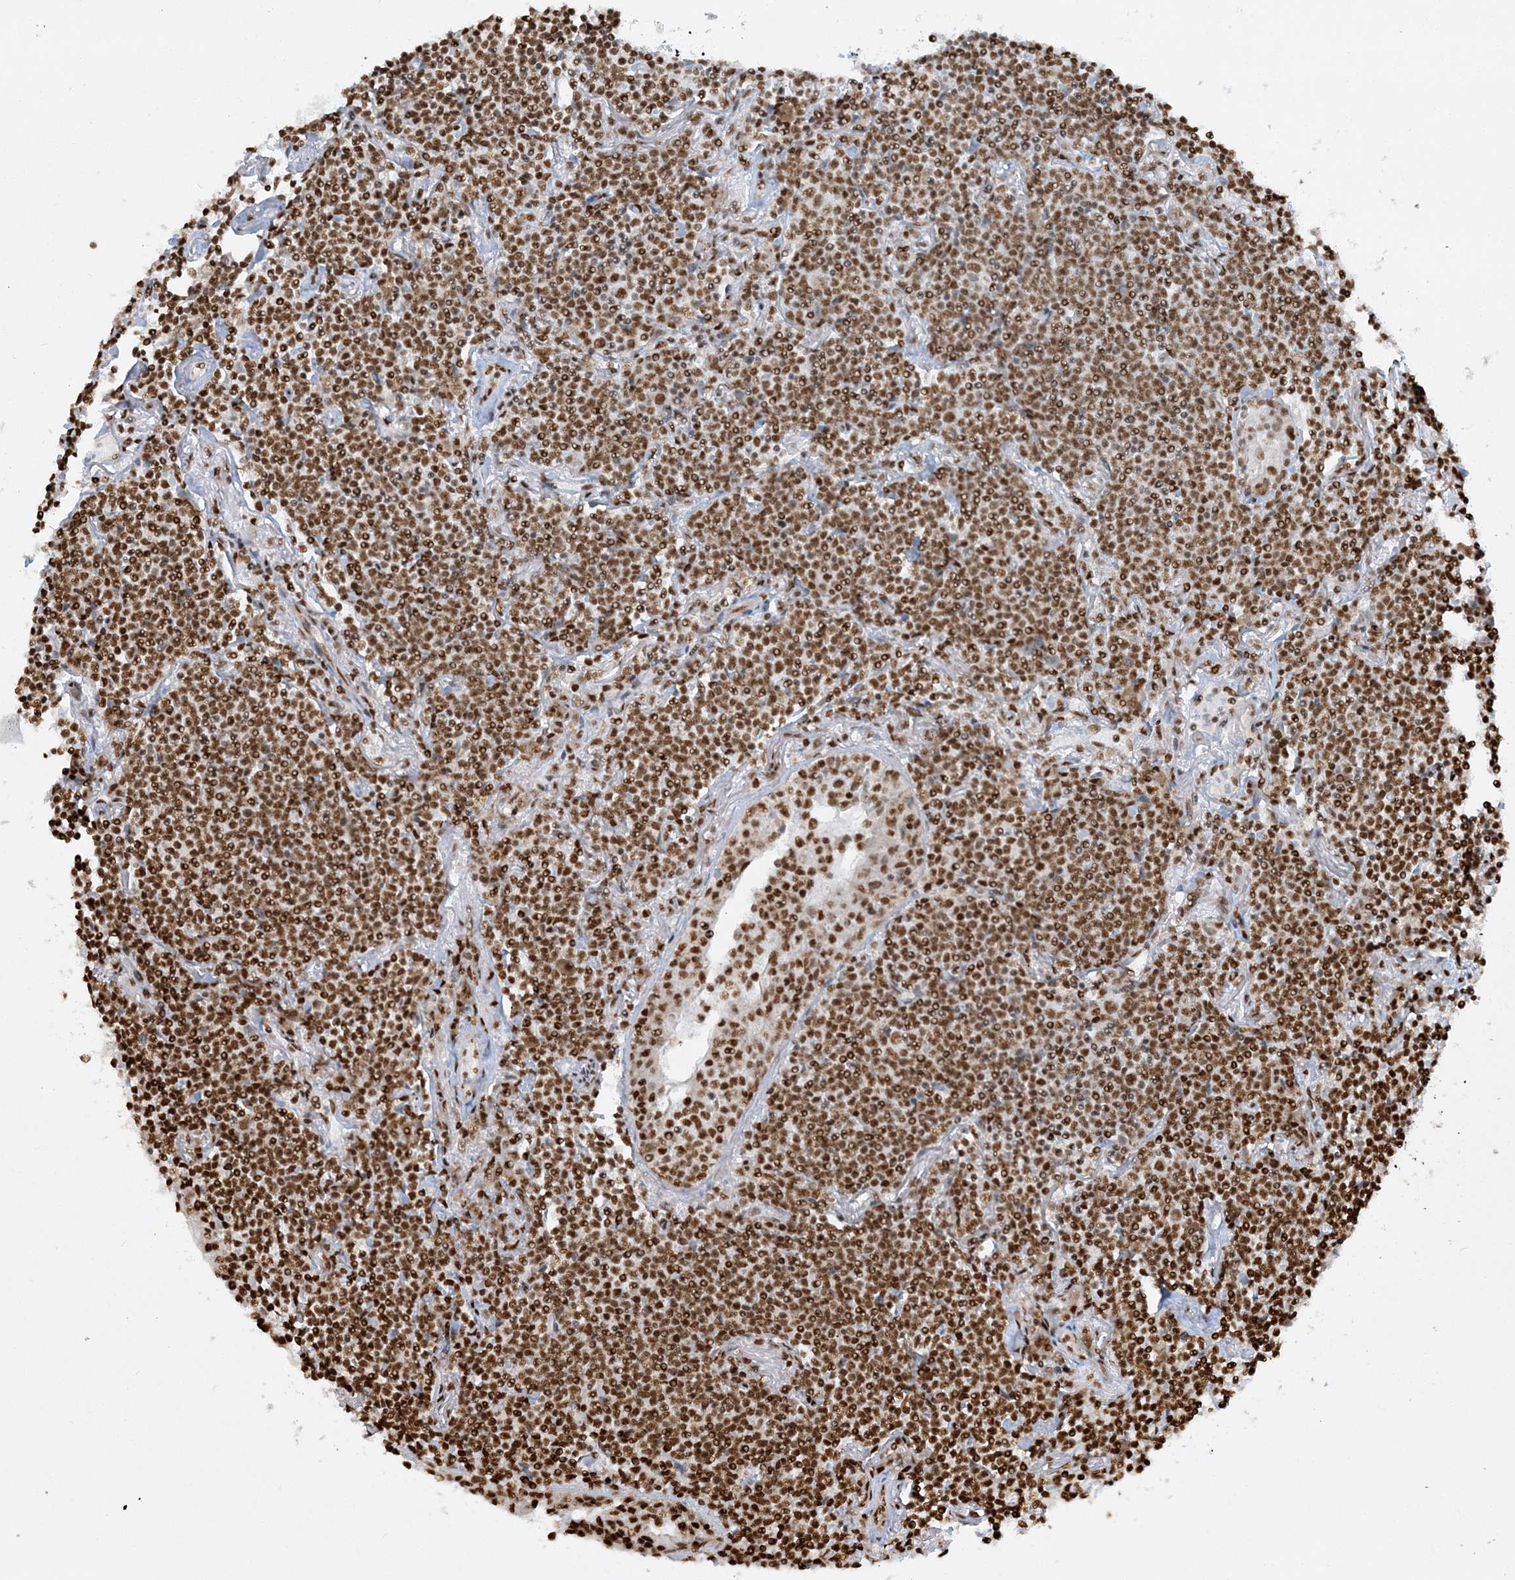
{"staining": {"intensity": "strong", "quantity": ">75%", "location": "nuclear"}, "tissue": "lymphoma", "cell_type": "Tumor cells", "image_type": "cancer", "snomed": [{"axis": "morphology", "description": "Malignant lymphoma, non-Hodgkin's type, Low grade"}, {"axis": "topography", "description": "Lung"}], "caption": "A micrograph of low-grade malignant lymphoma, non-Hodgkin's type stained for a protein reveals strong nuclear brown staining in tumor cells.", "gene": "DELE1", "patient": {"sex": "female", "age": 71}}